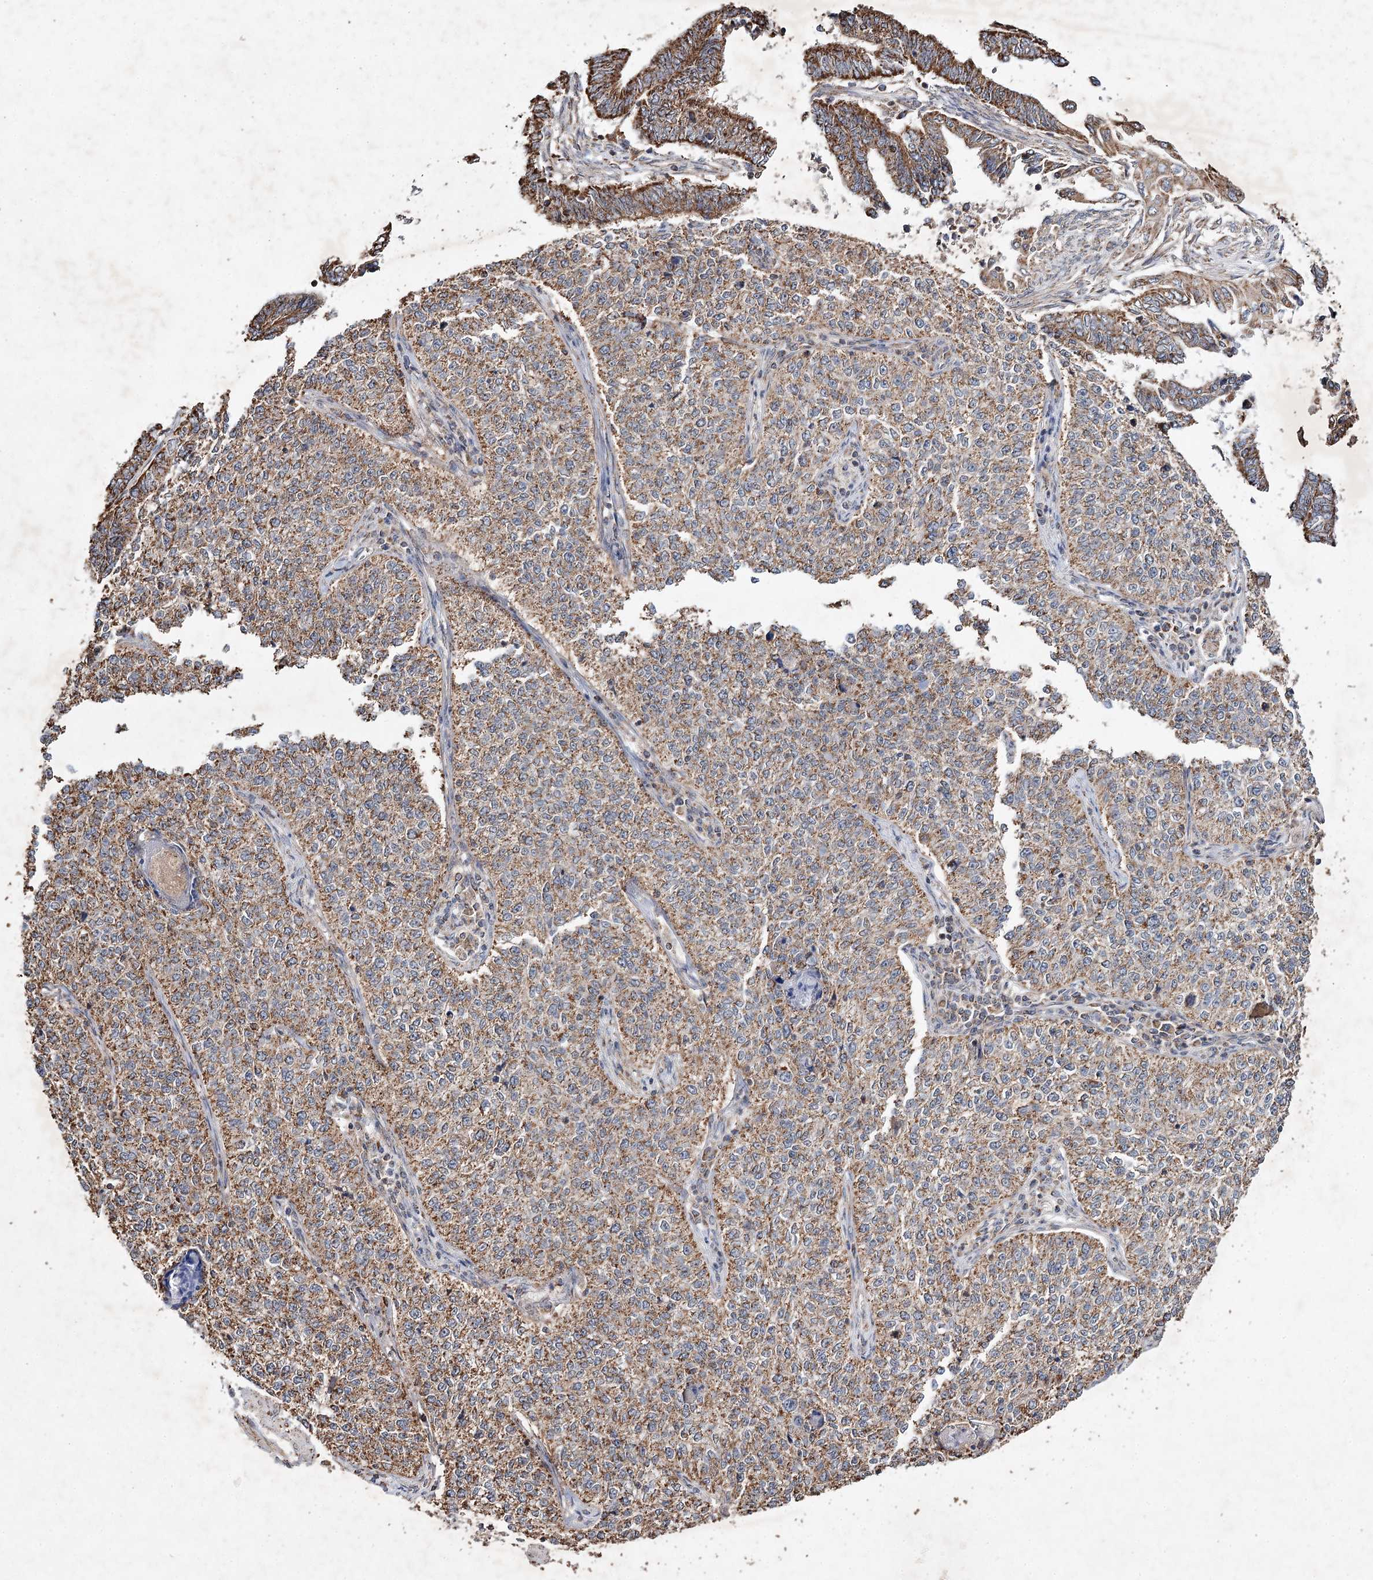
{"staining": {"intensity": "moderate", "quantity": ">75%", "location": "cytoplasmic/membranous"}, "tissue": "cervical cancer", "cell_type": "Tumor cells", "image_type": "cancer", "snomed": [{"axis": "morphology", "description": "Squamous cell carcinoma, NOS"}, {"axis": "topography", "description": "Cervix"}], "caption": "This histopathology image exhibits immunohistochemistry staining of cervical cancer (squamous cell carcinoma), with medium moderate cytoplasmic/membranous expression in approximately >75% of tumor cells.", "gene": "PIK3CB", "patient": {"sex": "female", "age": 35}}